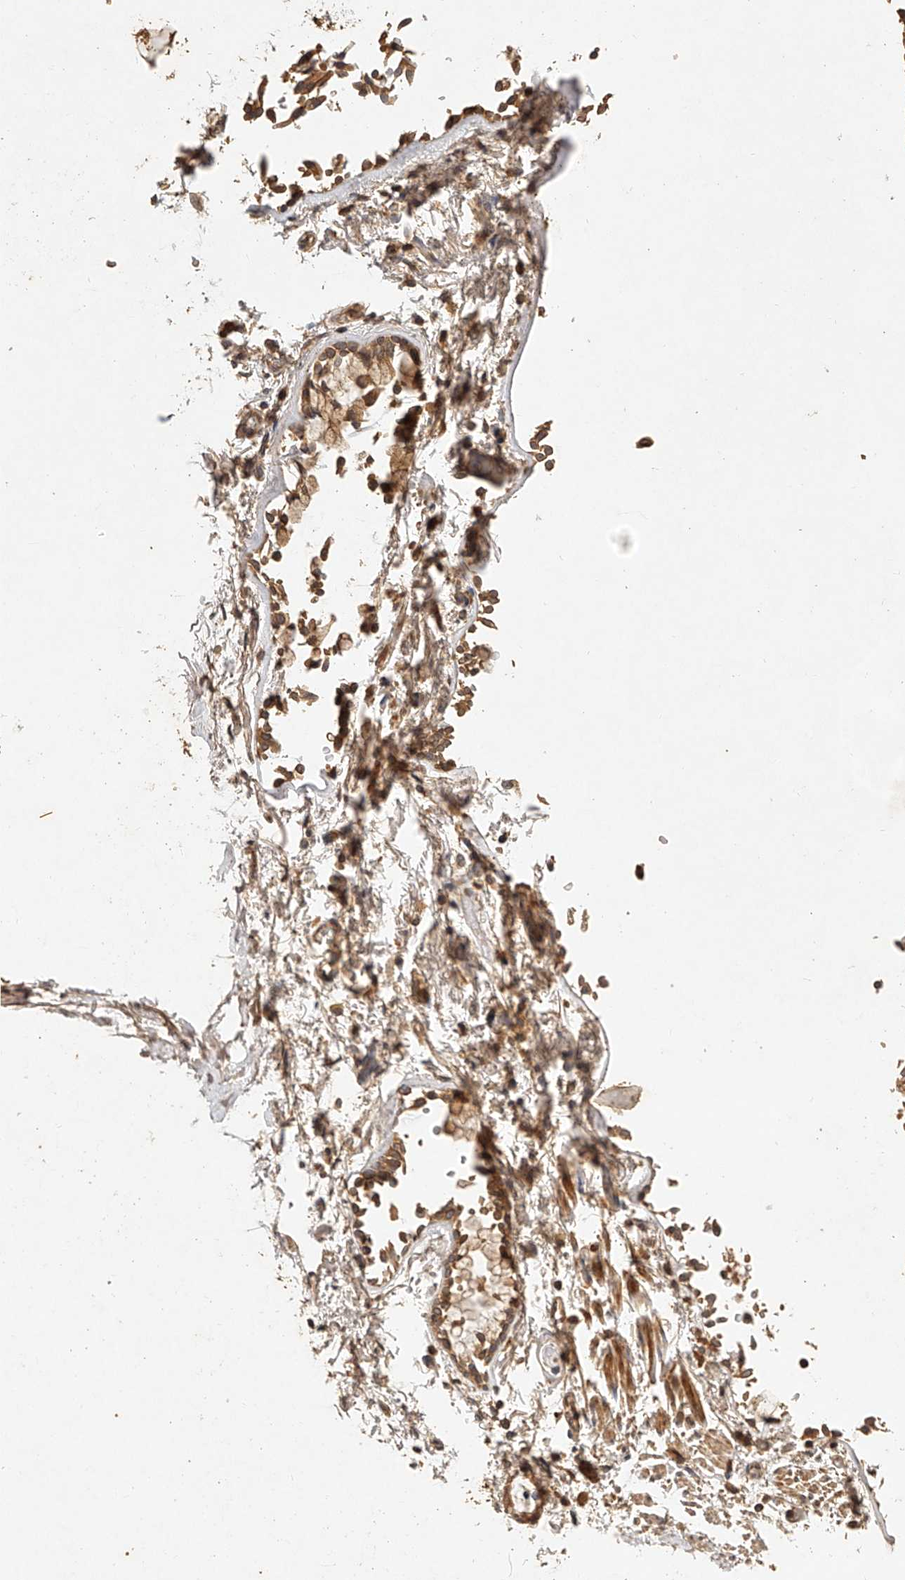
{"staining": {"intensity": "moderate", "quantity": ">75%", "location": "cytoplasmic/membranous"}, "tissue": "adipose tissue", "cell_type": "Adipocytes", "image_type": "normal", "snomed": [{"axis": "morphology", "description": "Normal tissue, NOS"}, {"axis": "topography", "description": "Cartilage tissue"}, {"axis": "topography", "description": "Lung"}], "caption": "Adipose tissue stained for a protein (brown) demonstrates moderate cytoplasmic/membranous positive positivity in approximately >75% of adipocytes.", "gene": "NSMAF", "patient": {"sex": "female", "age": 77}}